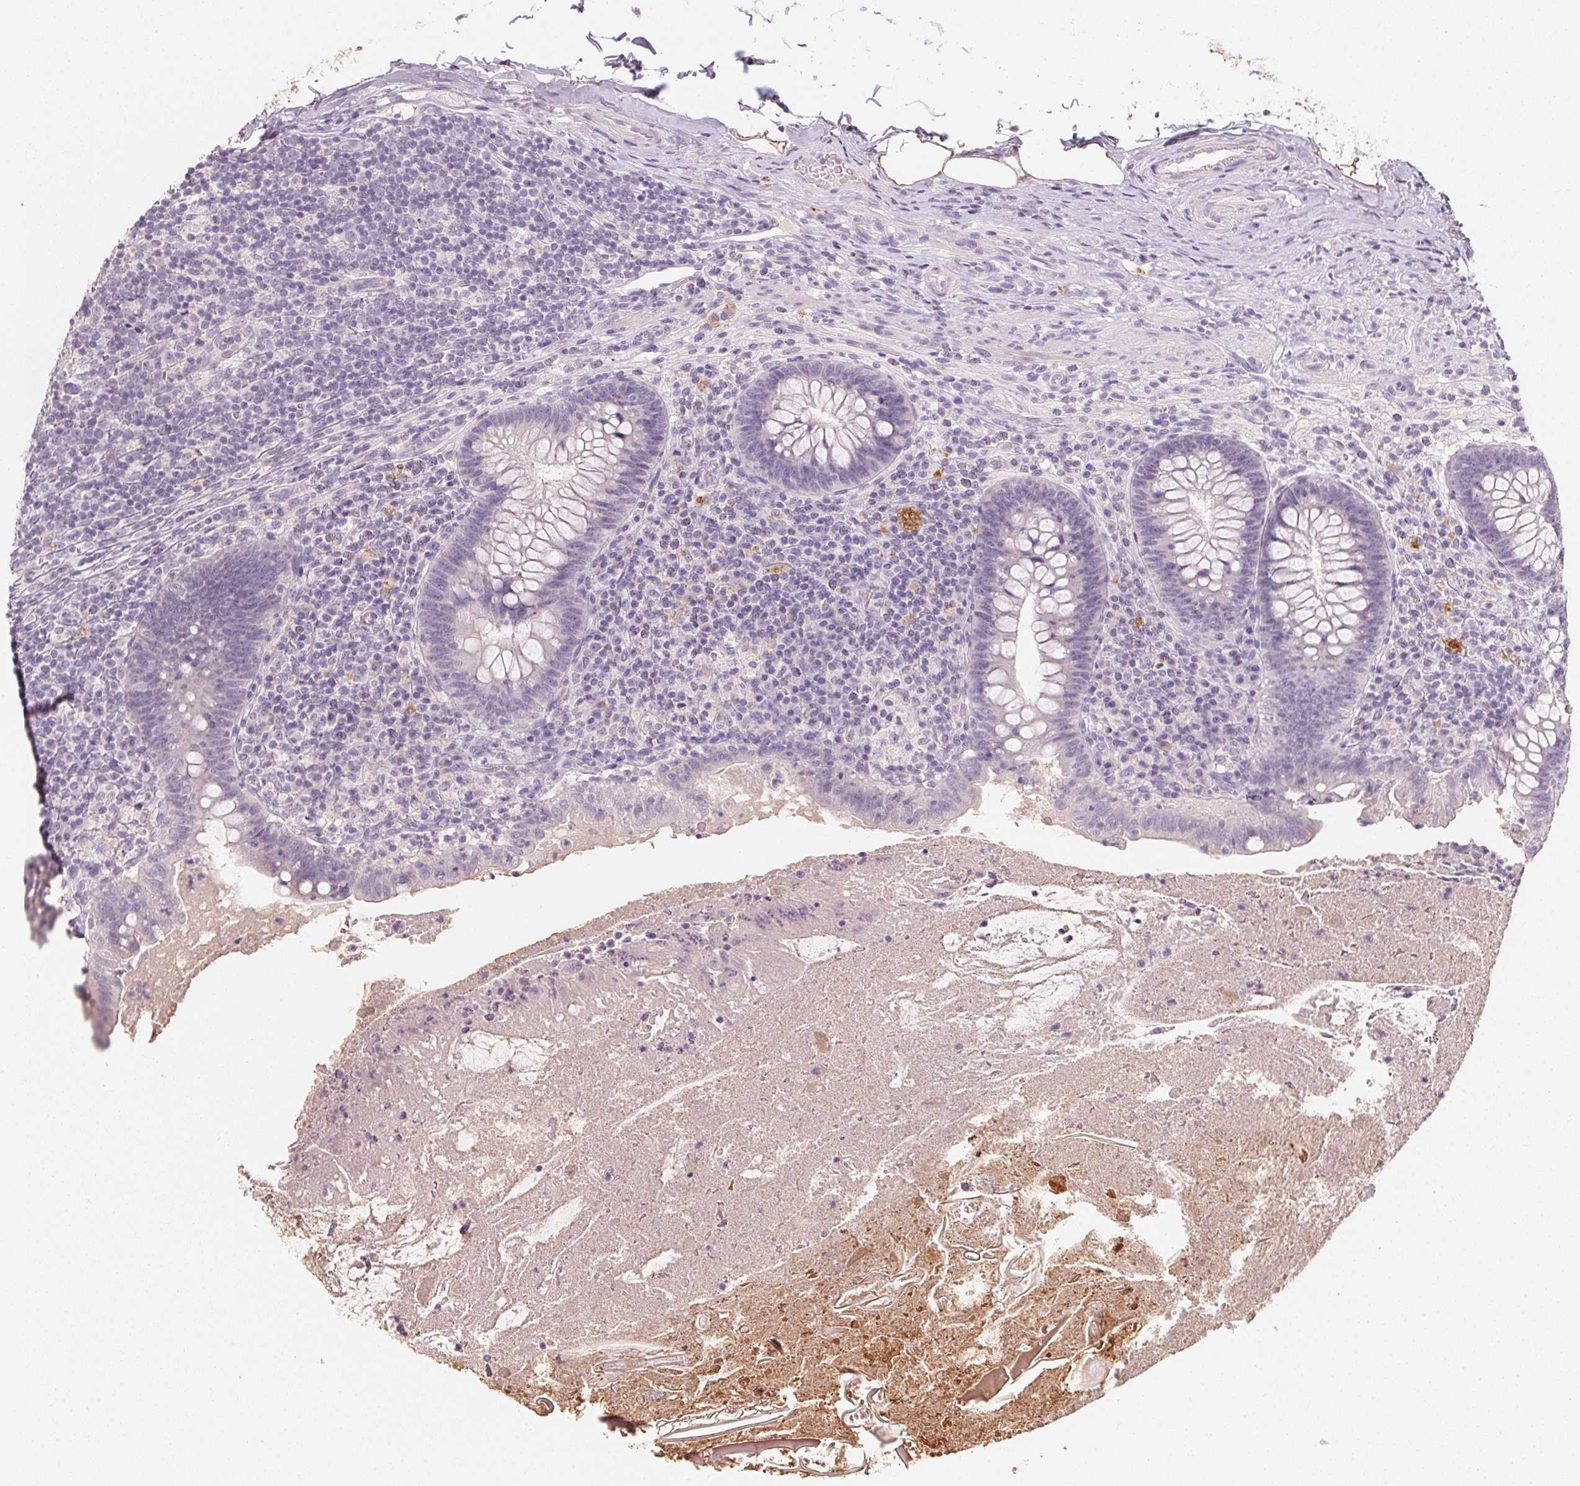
{"staining": {"intensity": "negative", "quantity": "none", "location": "none"}, "tissue": "appendix", "cell_type": "Glandular cells", "image_type": "normal", "snomed": [{"axis": "morphology", "description": "Normal tissue, NOS"}, {"axis": "topography", "description": "Appendix"}], "caption": "Immunohistochemistry (IHC) image of normal appendix: human appendix stained with DAB exhibits no significant protein staining in glandular cells.", "gene": "CXCL5", "patient": {"sex": "male", "age": 47}}